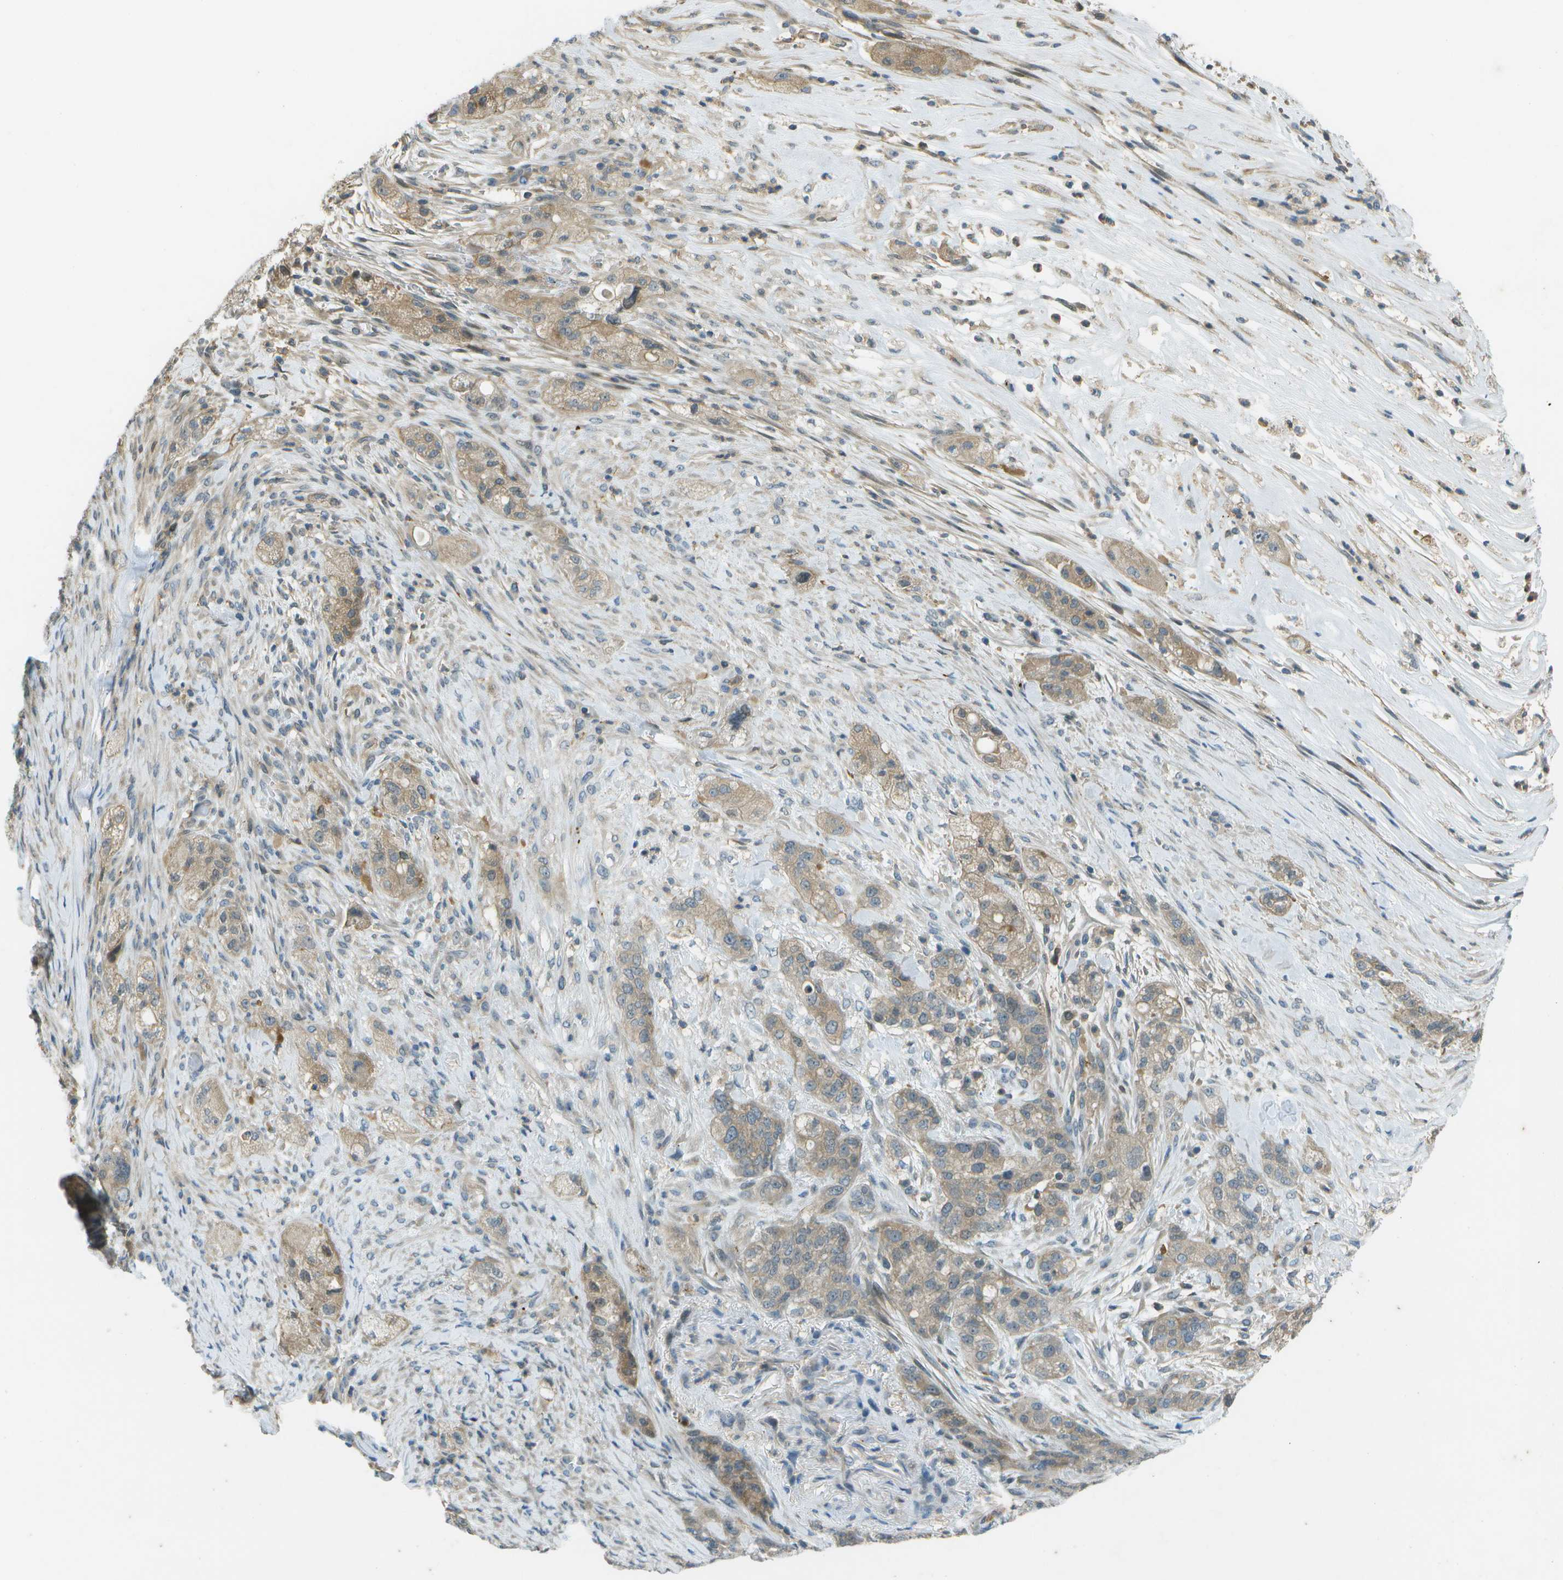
{"staining": {"intensity": "weak", "quantity": "<25%", "location": "cytoplasmic/membranous"}, "tissue": "pancreatic cancer", "cell_type": "Tumor cells", "image_type": "cancer", "snomed": [{"axis": "morphology", "description": "Adenocarcinoma, NOS"}, {"axis": "topography", "description": "Pancreas"}], "caption": "Micrograph shows no protein expression in tumor cells of pancreatic adenocarcinoma tissue.", "gene": "LRRC66", "patient": {"sex": "female", "age": 78}}